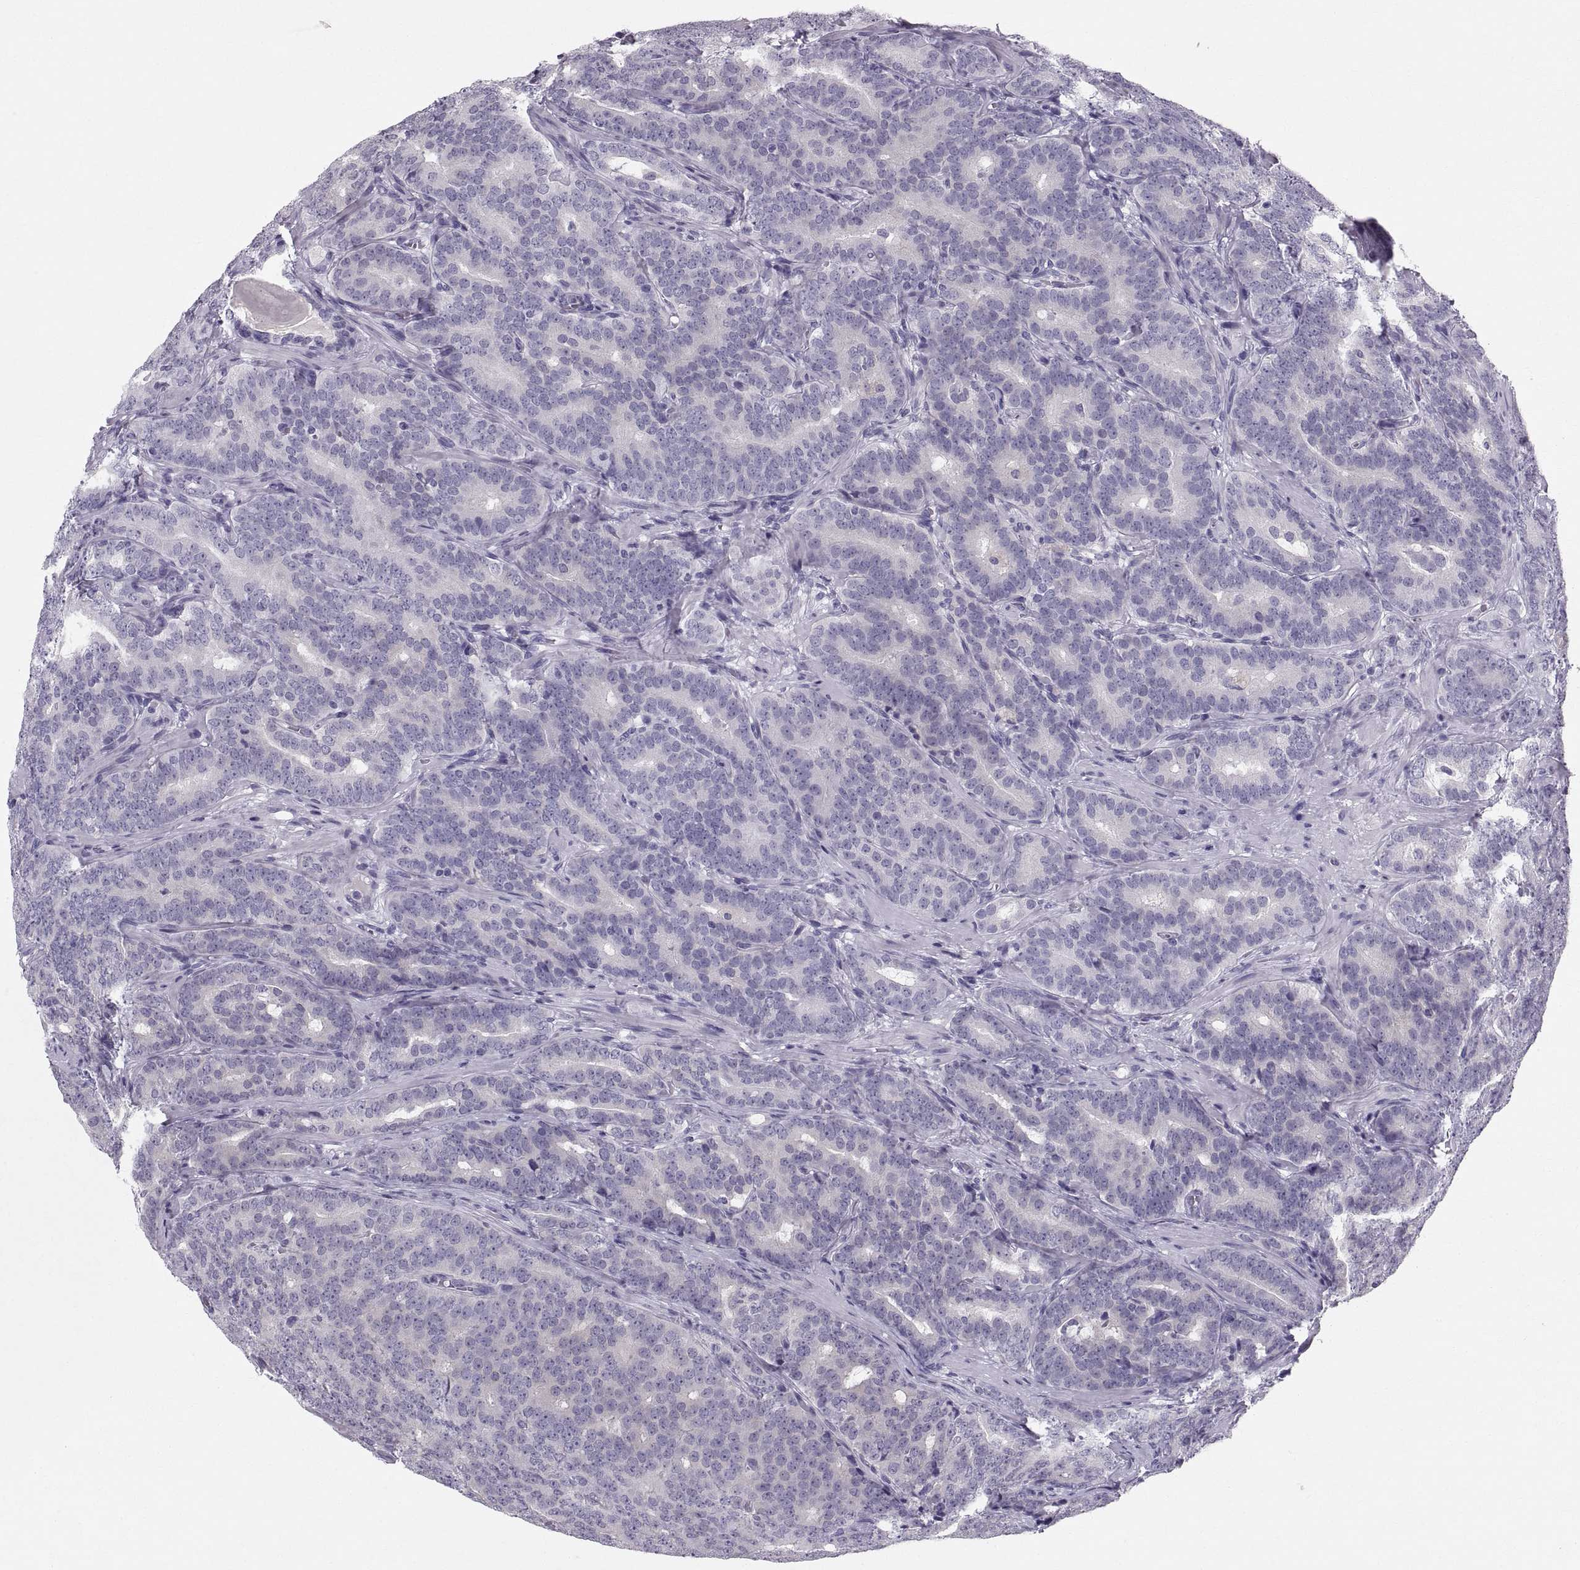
{"staining": {"intensity": "negative", "quantity": "none", "location": "none"}, "tissue": "prostate cancer", "cell_type": "Tumor cells", "image_type": "cancer", "snomed": [{"axis": "morphology", "description": "Adenocarcinoma, NOS"}, {"axis": "topography", "description": "Prostate"}], "caption": "Protein analysis of prostate adenocarcinoma shows no significant positivity in tumor cells. Nuclei are stained in blue.", "gene": "SLC22A6", "patient": {"sex": "male", "age": 71}}